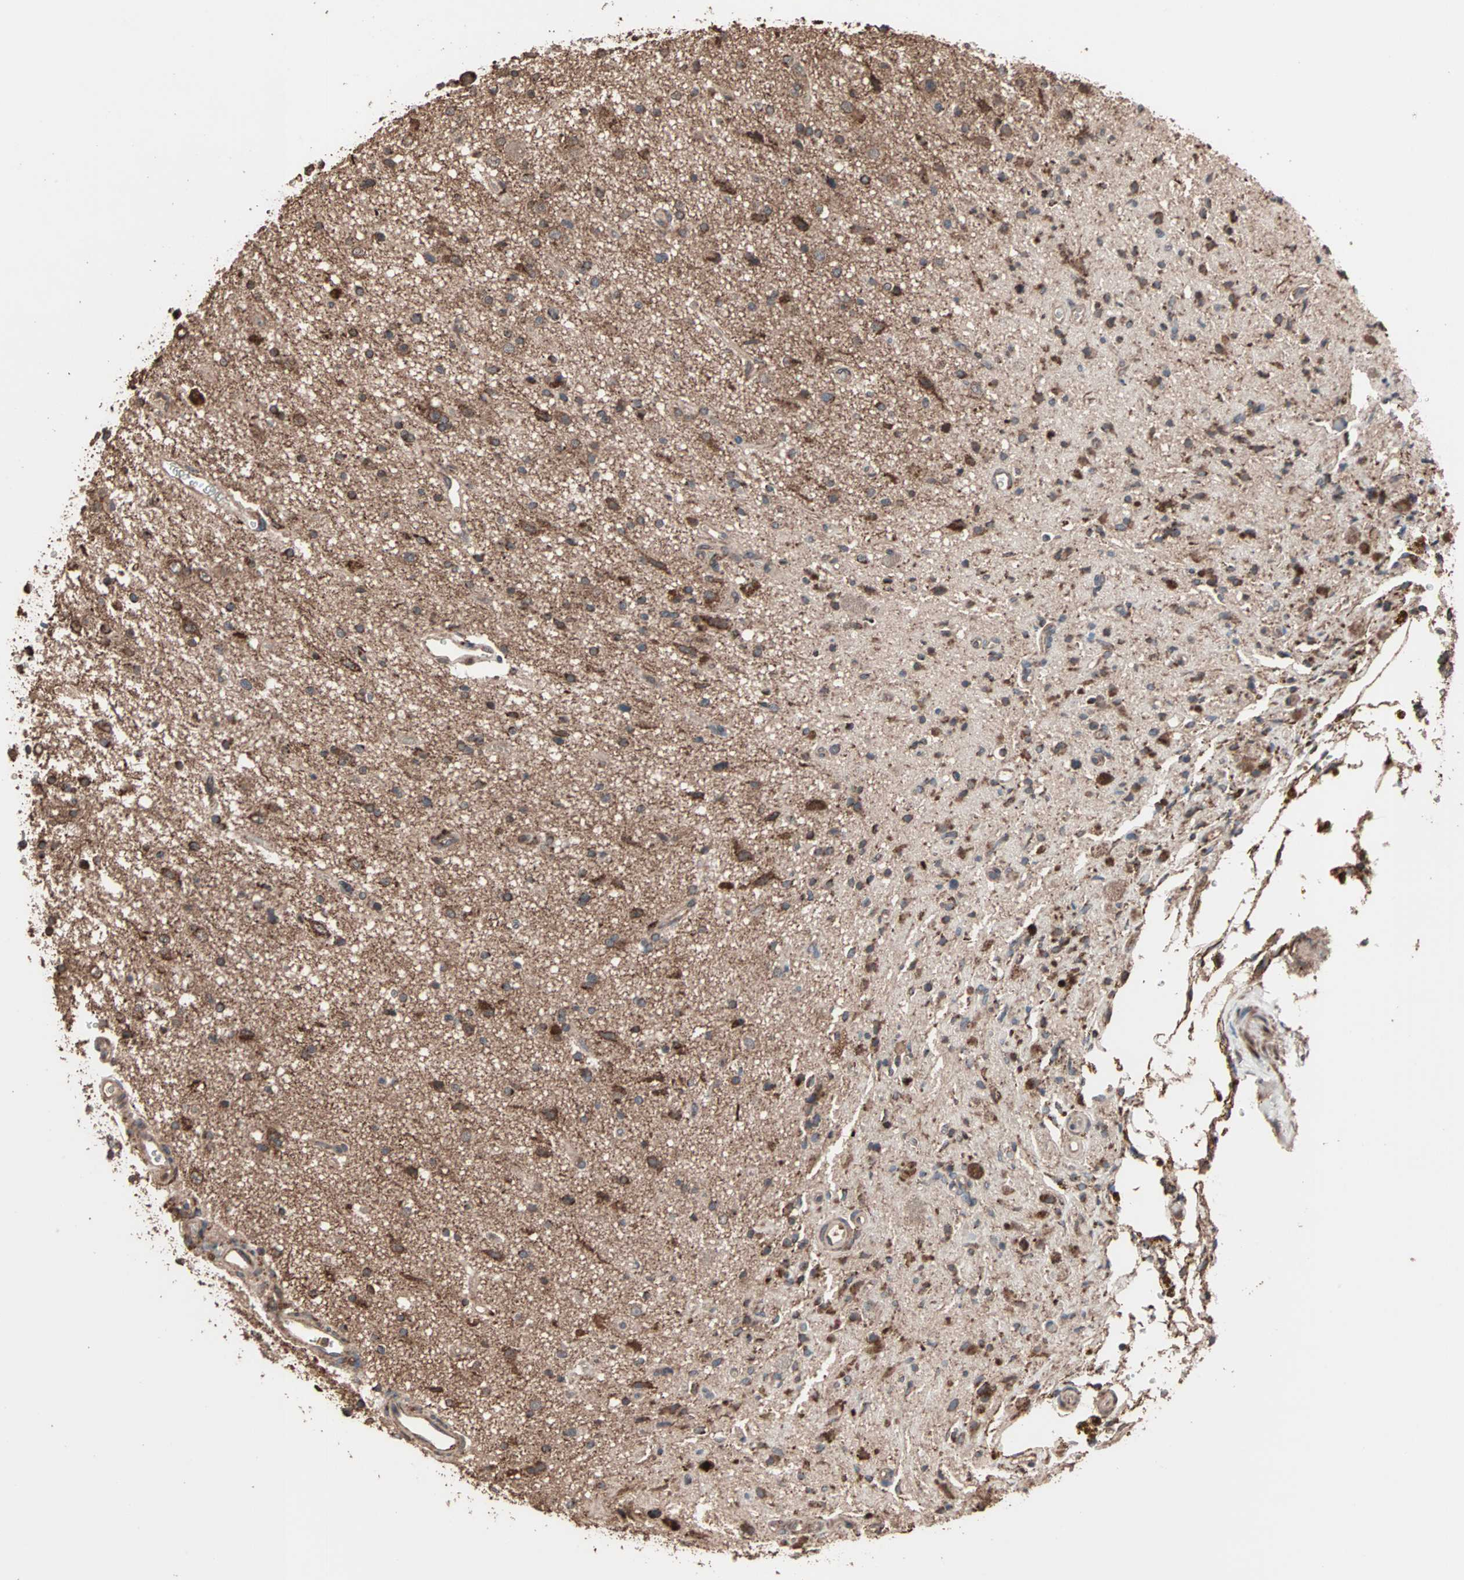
{"staining": {"intensity": "strong", "quantity": ">75%", "location": "cytoplasmic/membranous"}, "tissue": "glioma", "cell_type": "Tumor cells", "image_type": "cancer", "snomed": [{"axis": "morphology", "description": "Glioma, malignant, High grade"}, {"axis": "topography", "description": "Brain"}], "caption": "Strong cytoplasmic/membranous positivity is identified in approximately >75% of tumor cells in malignant glioma (high-grade).", "gene": "MRPL2", "patient": {"sex": "male", "age": 33}}